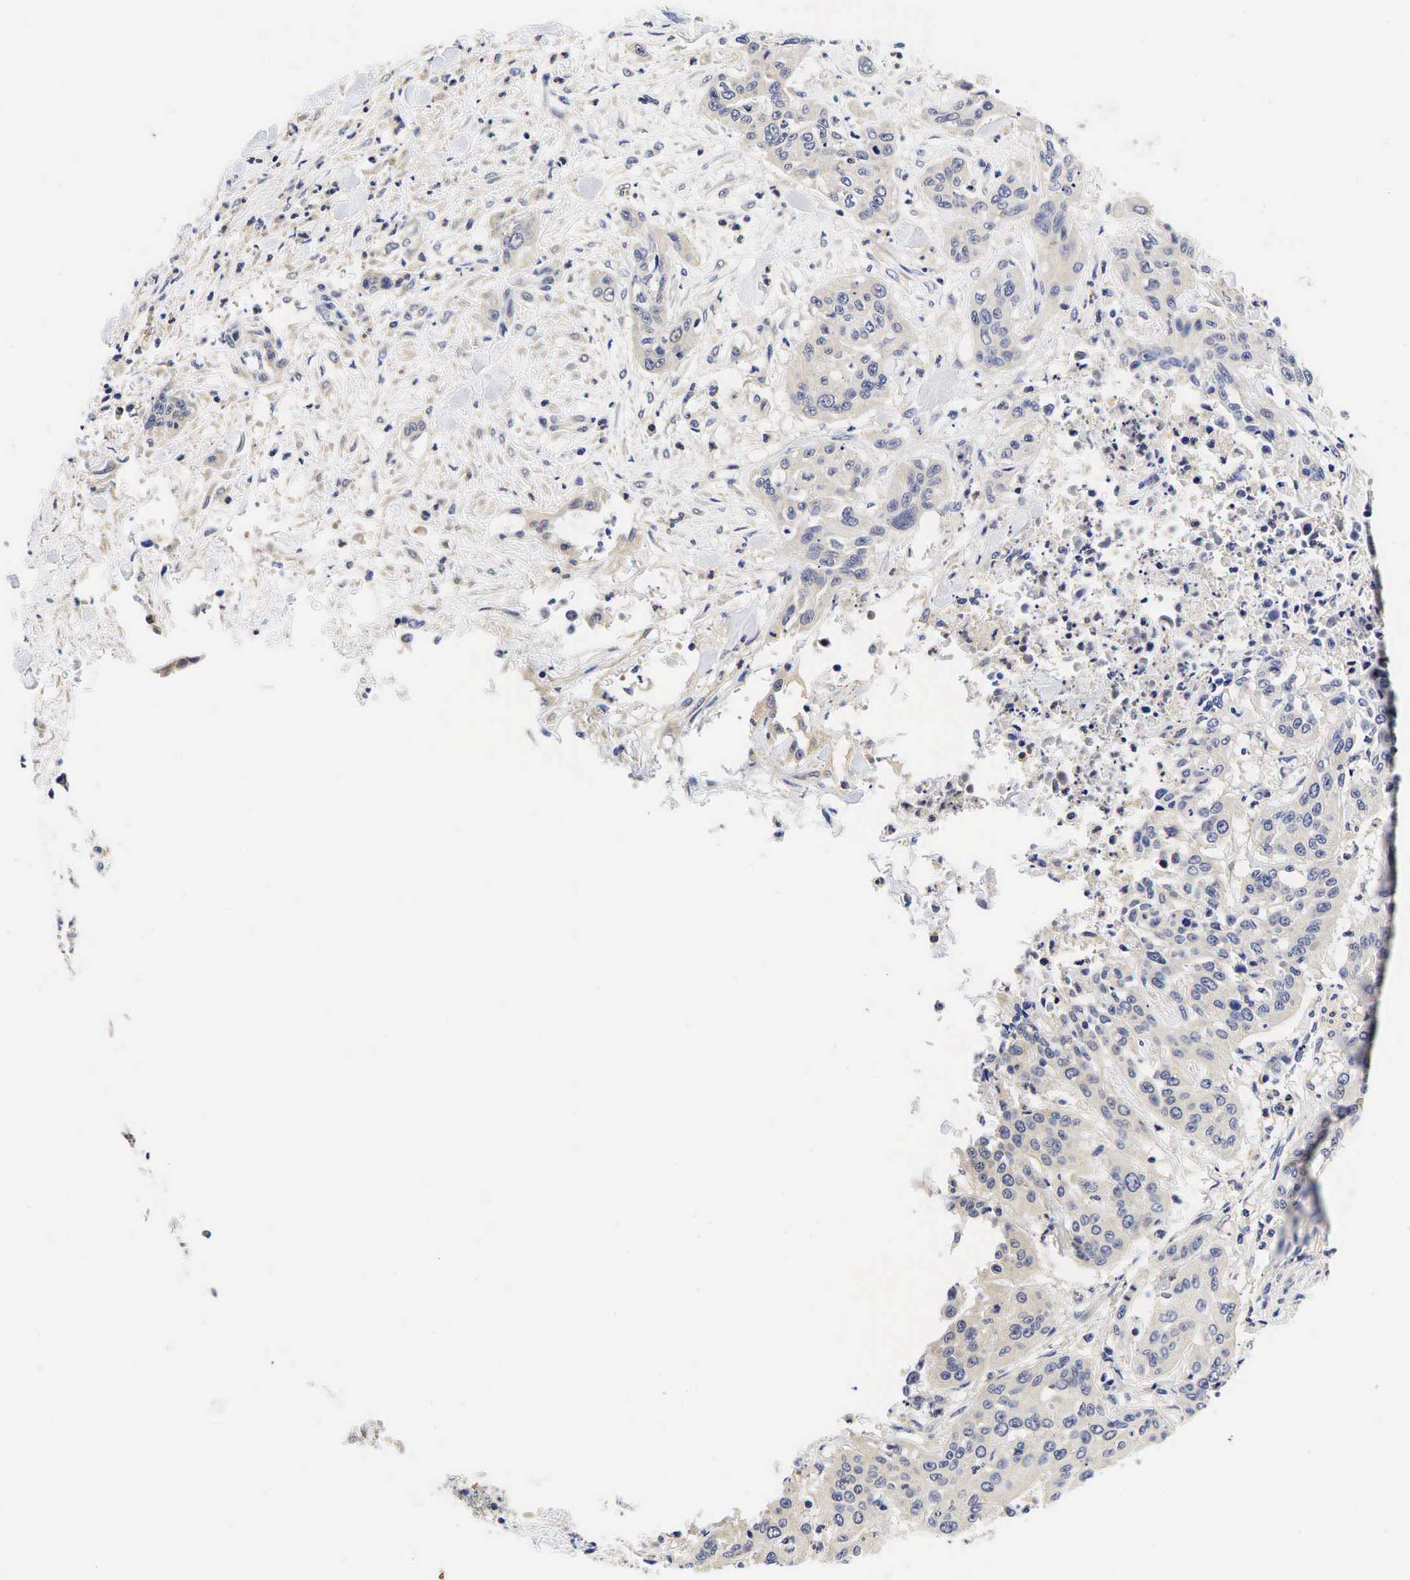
{"staining": {"intensity": "negative", "quantity": "none", "location": "none"}, "tissue": "cervical cancer", "cell_type": "Tumor cells", "image_type": "cancer", "snomed": [{"axis": "morphology", "description": "Squamous cell carcinoma, NOS"}, {"axis": "topography", "description": "Cervix"}], "caption": "Cervical cancer was stained to show a protein in brown. There is no significant expression in tumor cells.", "gene": "CCND1", "patient": {"sex": "female", "age": 41}}